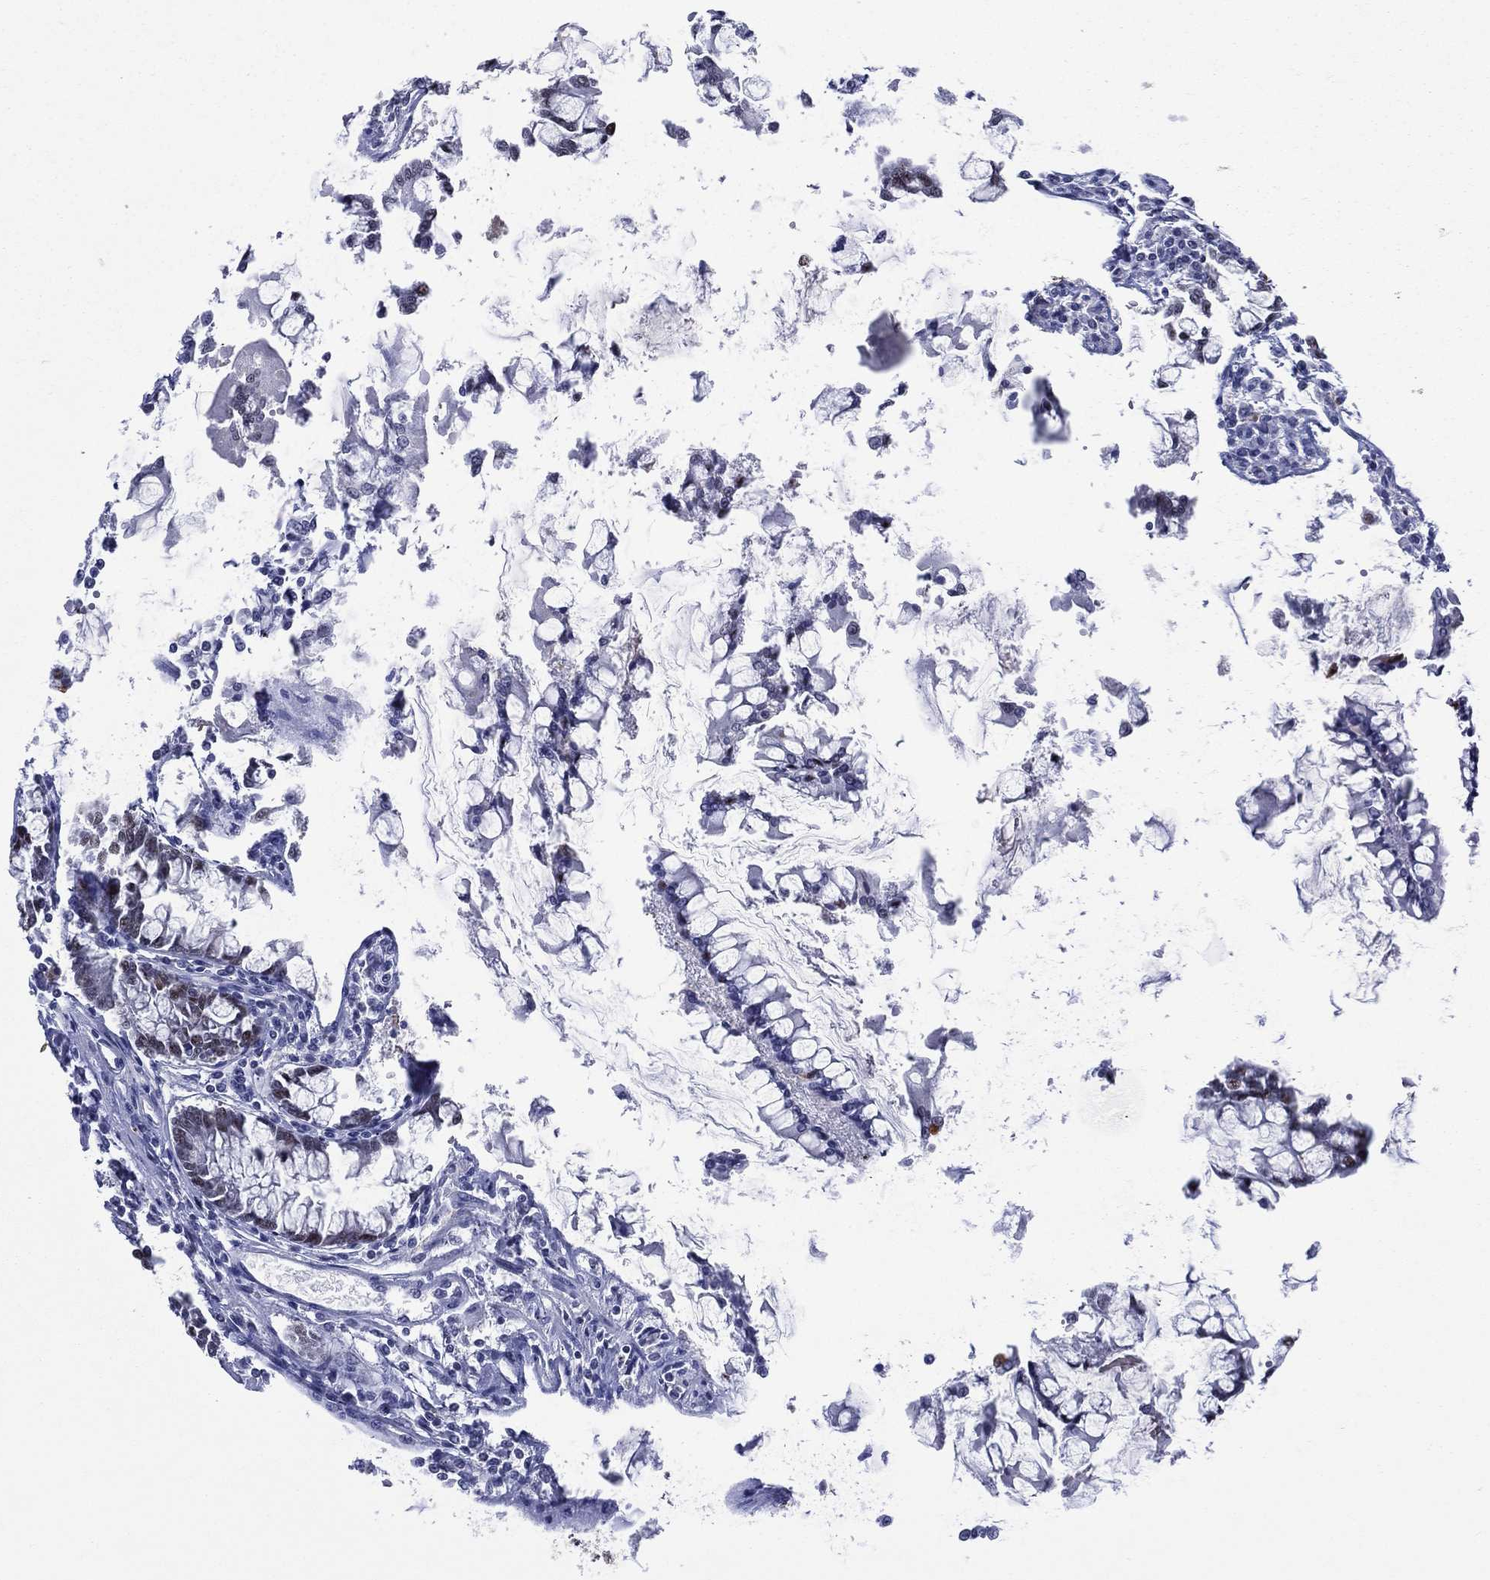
{"staining": {"intensity": "strong", "quantity": "25%-75%", "location": "cytoplasmic/membranous,nuclear"}, "tissue": "carcinoid", "cell_type": "Tumor cells", "image_type": "cancer", "snomed": [{"axis": "morphology", "description": "Carcinoid, malignant, NOS"}, {"axis": "topography", "description": "Small intestine"}], "caption": "Strong cytoplasmic/membranous and nuclear protein staining is present in about 25%-75% of tumor cells in carcinoid.", "gene": "GATA6", "patient": {"sex": "female", "age": 65}}